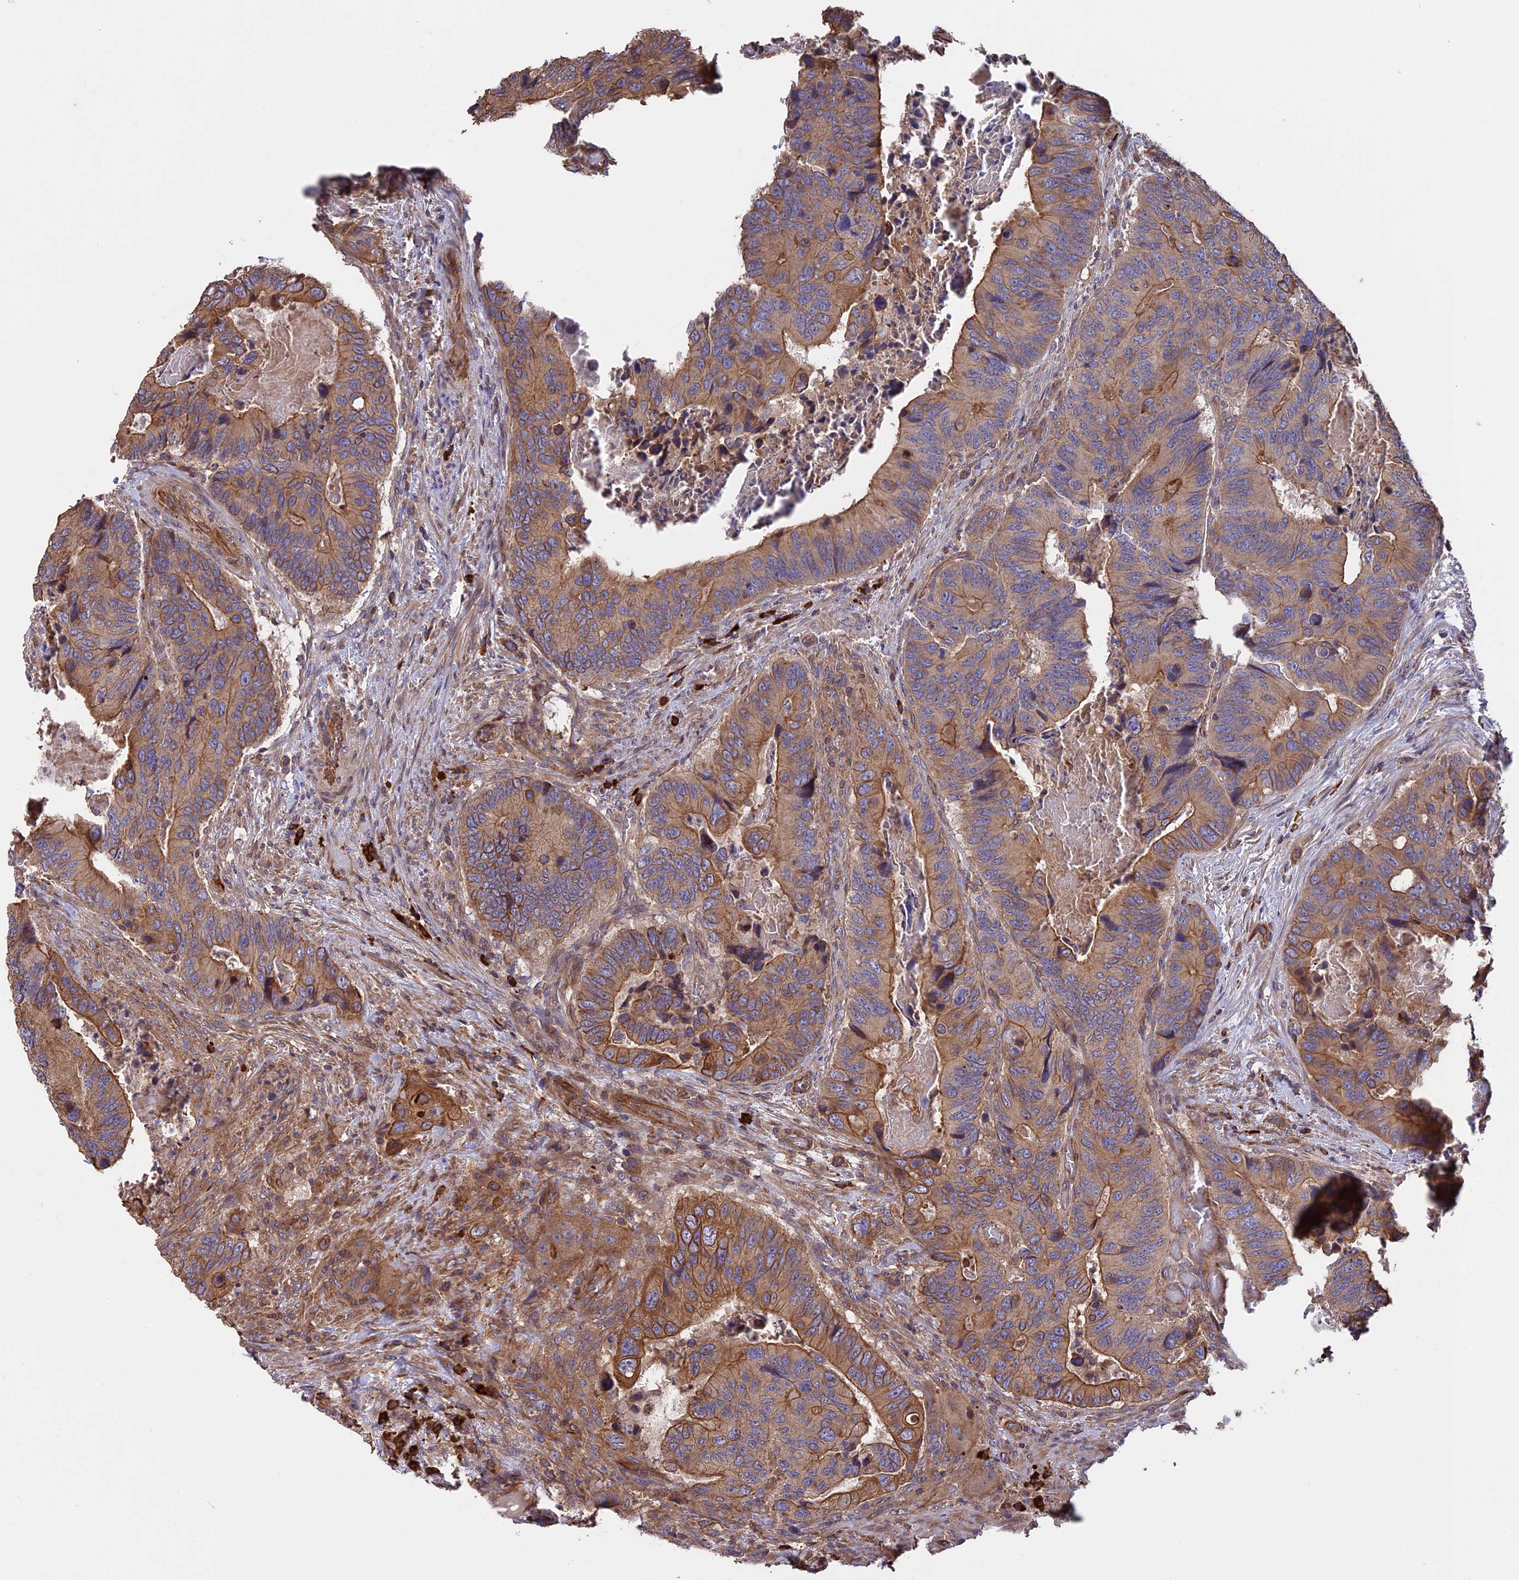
{"staining": {"intensity": "moderate", "quantity": ">75%", "location": "cytoplasmic/membranous"}, "tissue": "colorectal cancer", "cell_type": "Tumor cells", "image_type": "cancer", "snomed": [{"axis": "morphology", "description": "Adenocarcinoma, NOS"}, {"axis": "topography", "description": "Colon"}], "caption": "Protein expression analysis of human colorectal adenocarcinoma reveals moderate cytoplasmic/membranous staining in approximately >75% of tumor cells. Using DAB (3,3'-diaminobenzidine) (brown) and hematoxylin (blue) stains, captured at high magnification using brightfield microscopy.", "gene": "GAS8", "patient": {"sex": "male", "age": 84}}